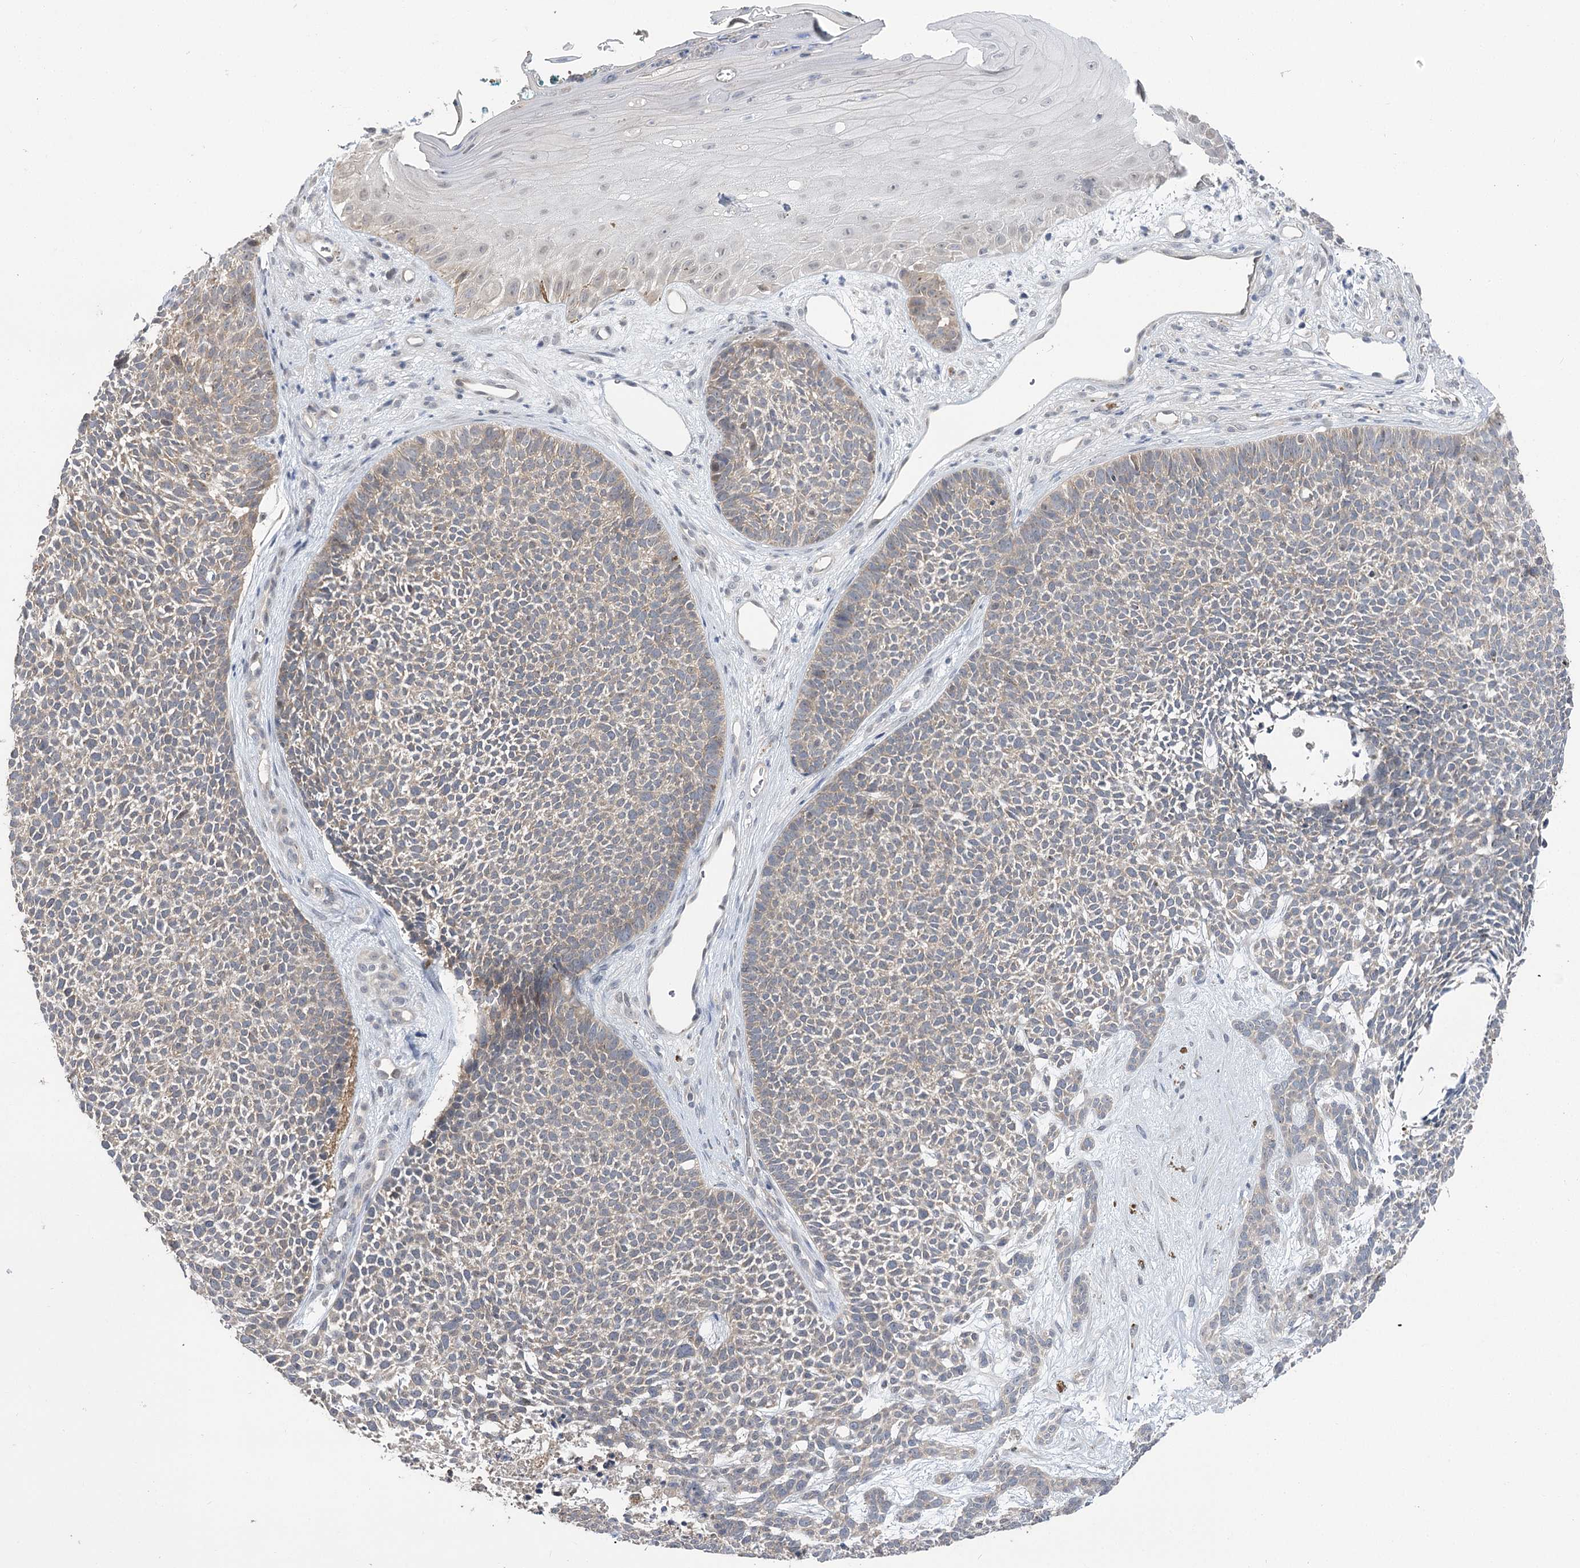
{"staining": {"intensity": "weak", "quantity": "<25%", "location": "cytoplasmic/membranous"}, "tissue": "skin cancer", "cell_type": "Tumor cells", "image_type": "cancer", "snomed": [{"axis": "morphology", "description": "Basal cell carcinoma"}, {"axis": "topography", "description": "Skin"}], "caption": "This is a histopathology image of immunohistochemistry staining of skin basal cell carcinoma, which shows no staining in tumor cells.", "gene": "PHYHIPL", "patient": {"sex": "female", "age": 84}}